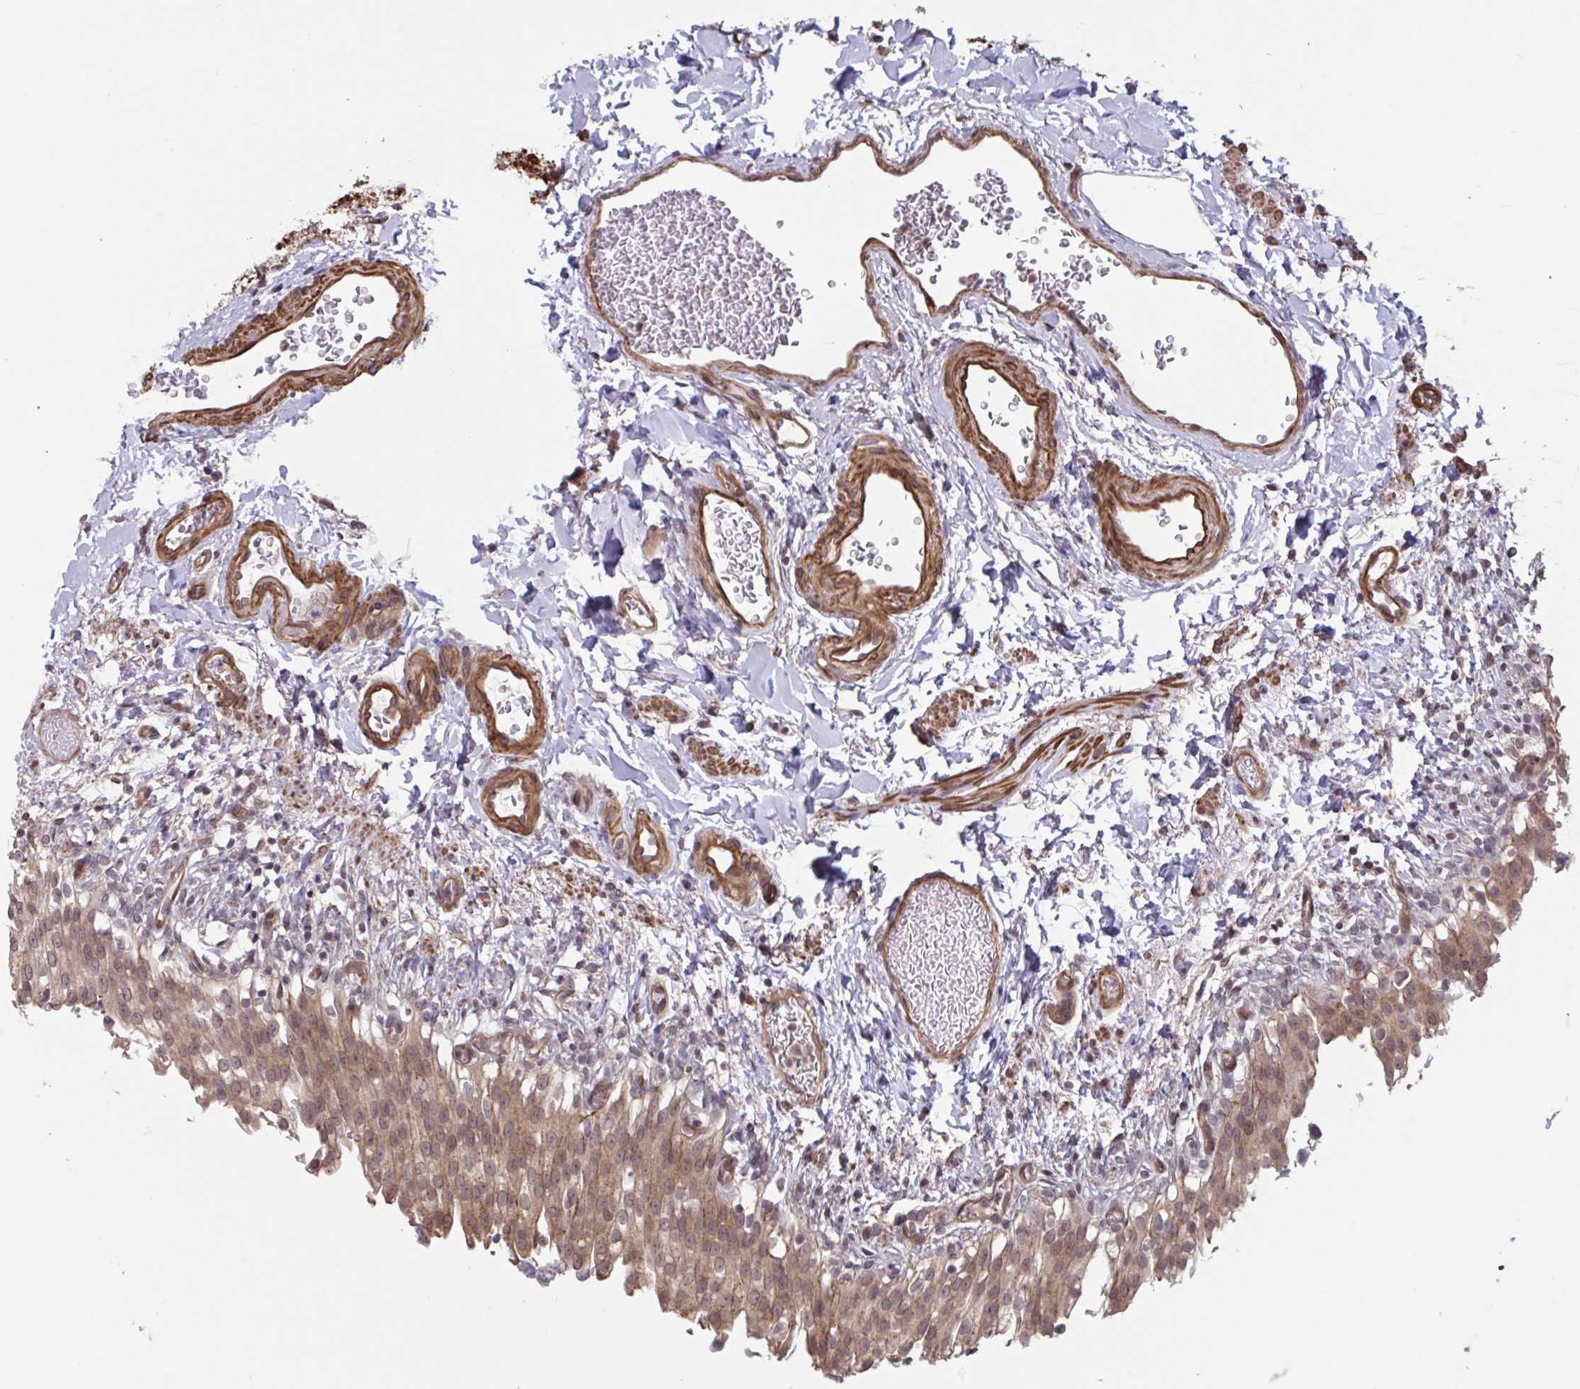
{"staining": {"intensity": "moderate", "quantity": "25%-75%", "location": "cytoplasmic/membranous,nuclear"}, "tissue": "urinary bladder", "cell_type": "Urothelial cells", "image_type": "normal", "snomed": [{"axis": "morphology", "description": "Normal tissue, NOS"}, {"axis": "topography", "description": "Urinary bladder"}, {"axis": "topography", "description": "Peripheral nerve tissue"}], "caption": "Urothelial cells display medium levels of moderate cytoplasmic/membranous,nuclear expression in about 25%-75% of cells in normal urinary bladder. Nuclei are stained in blue.", "gene": "IPO5", "patient": {"sex": "female", "age": 60}}